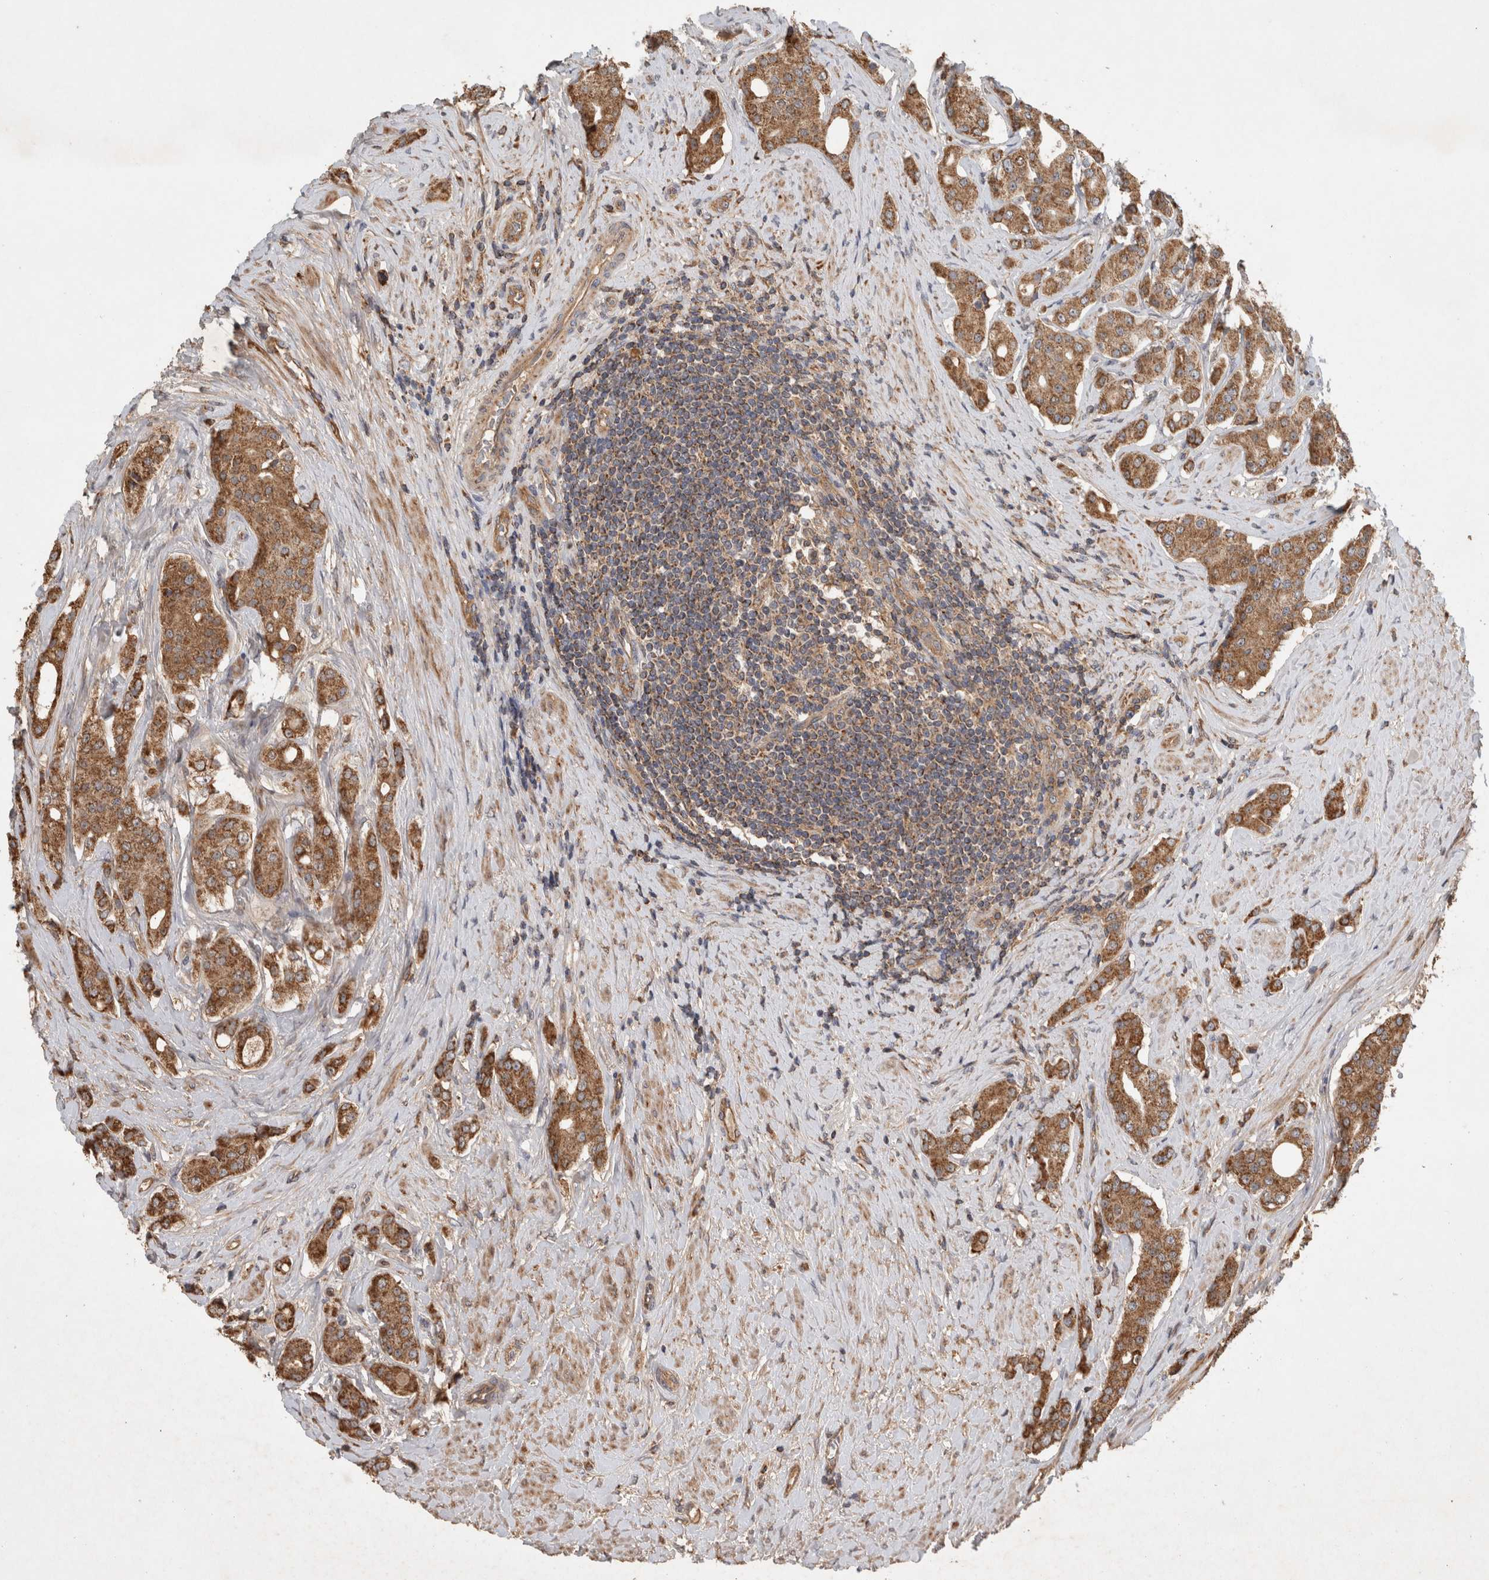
{"staining": {"intensity": "moderate", "quantity": ">75%", "location": "cytoplasmic/membranous"}, "tissue": "prostate cancer", "cell_type": "Tumor cells", "image_type": "cancer", "snomed": [{"axis": "morphology", "description": "Adenocarcinoma, High grade"}, {"axis": "topography", "description": "Prostate"}], "caption": "DAB immunohistochemical staining of human prostate cancer (high-grade adenocarcinoma) demonstrates moderate cytoplasmic/membranous protein positivity in about >75% of tumor cells.", "gene": "SERAC1", "patient": {"sex": "male", "age": 71}}